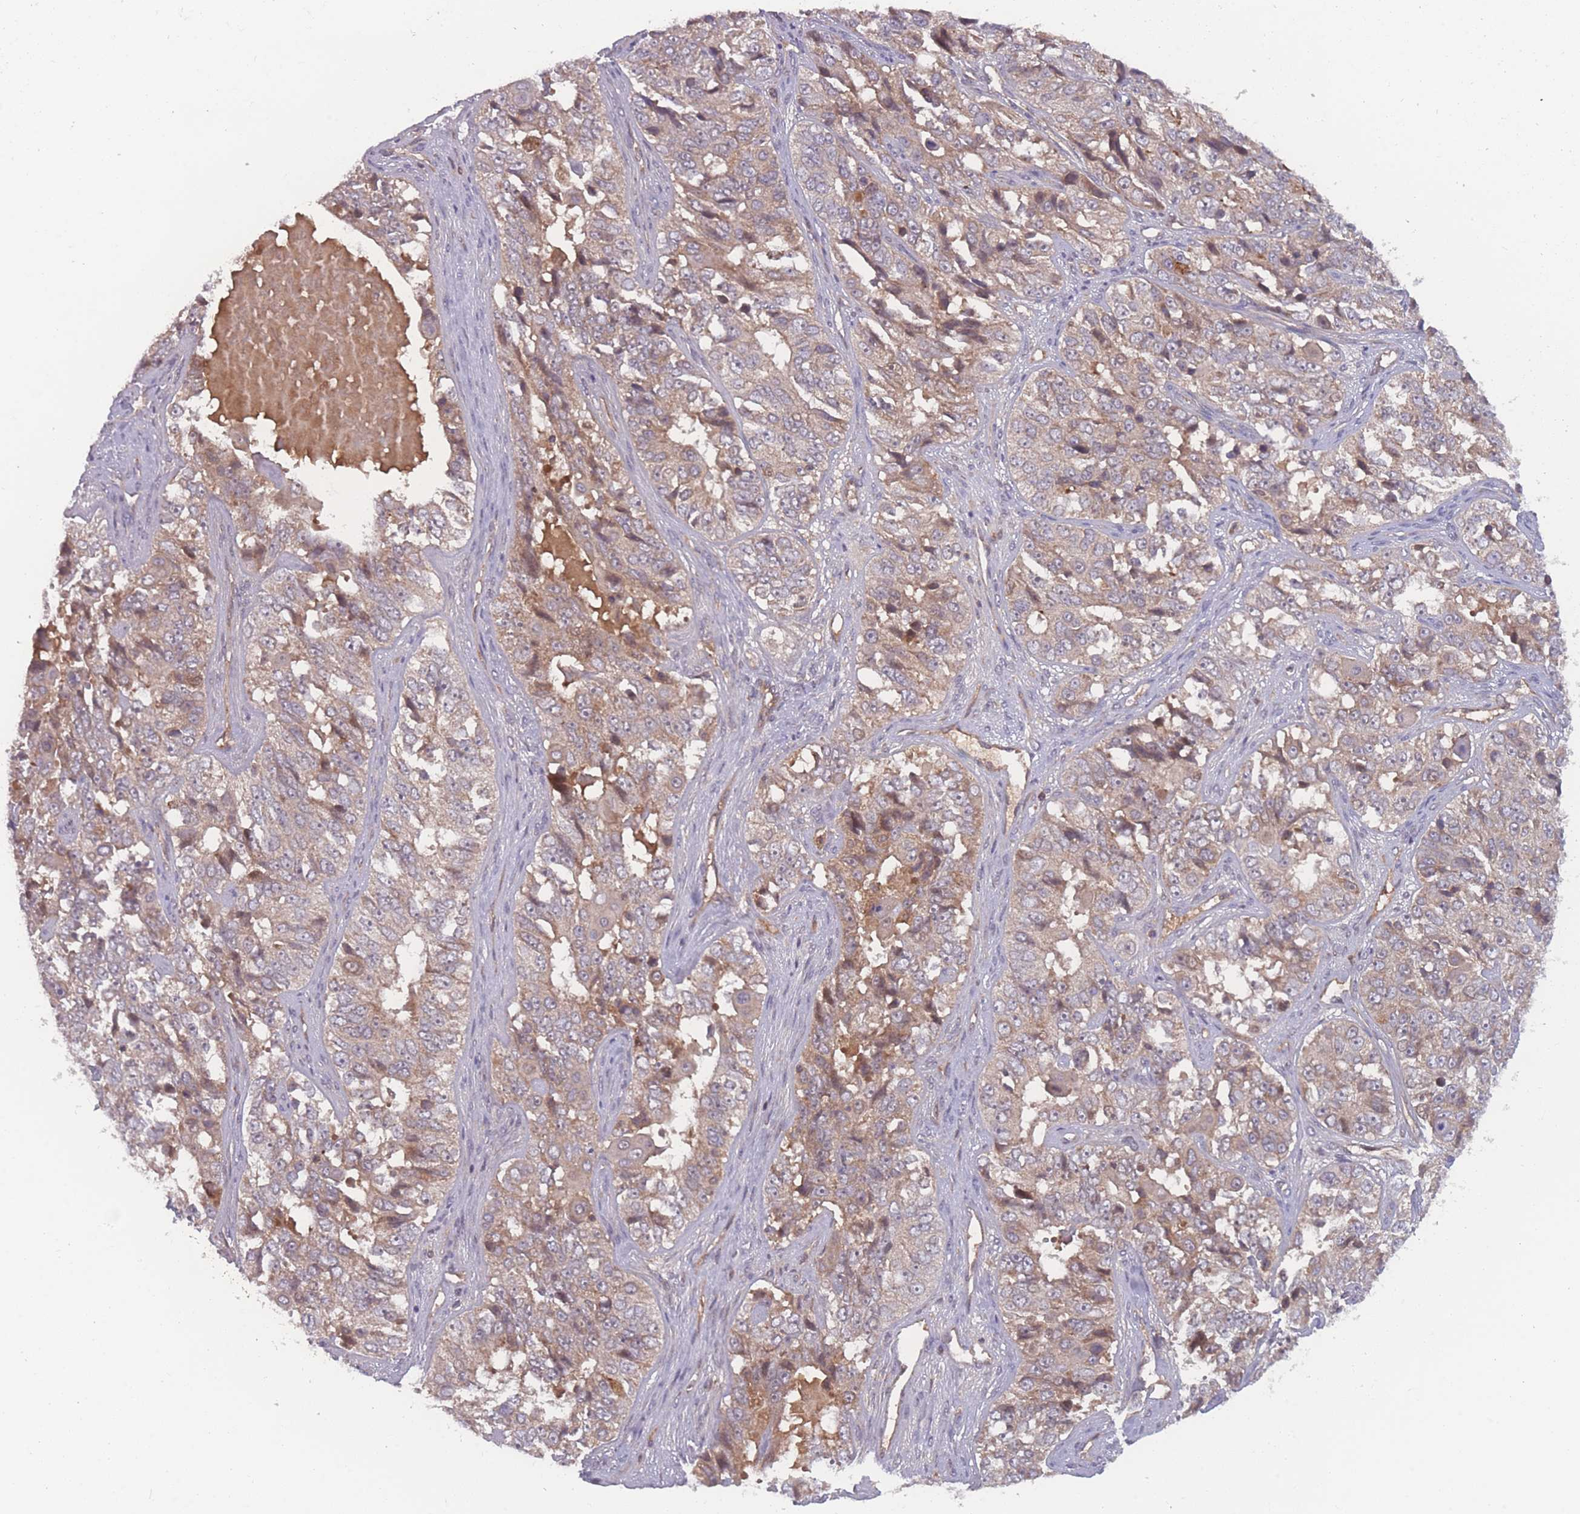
{"staining": {"intensity": "weak", "quantity": ">75%", "location": "cytoplasmic/membranous"}, "tissue": "ovarian cancer", "cell_type": "Tumor cells", "image_type": "cancer", "snomed": [{"axis": "morphology", "description": "Carcinoma, endometroid"}, {"axis": "topography", "description": "Ovary"}], "caption": "Immunohistochemistry (IHC) of ovarian endometroid carcinoma displays low levels of weak cytoplasmic/membranous staining in approximately >75% of tumor cells.", "gene": "ATP5MG", "patient": {"sex": "female", "age": 51}}